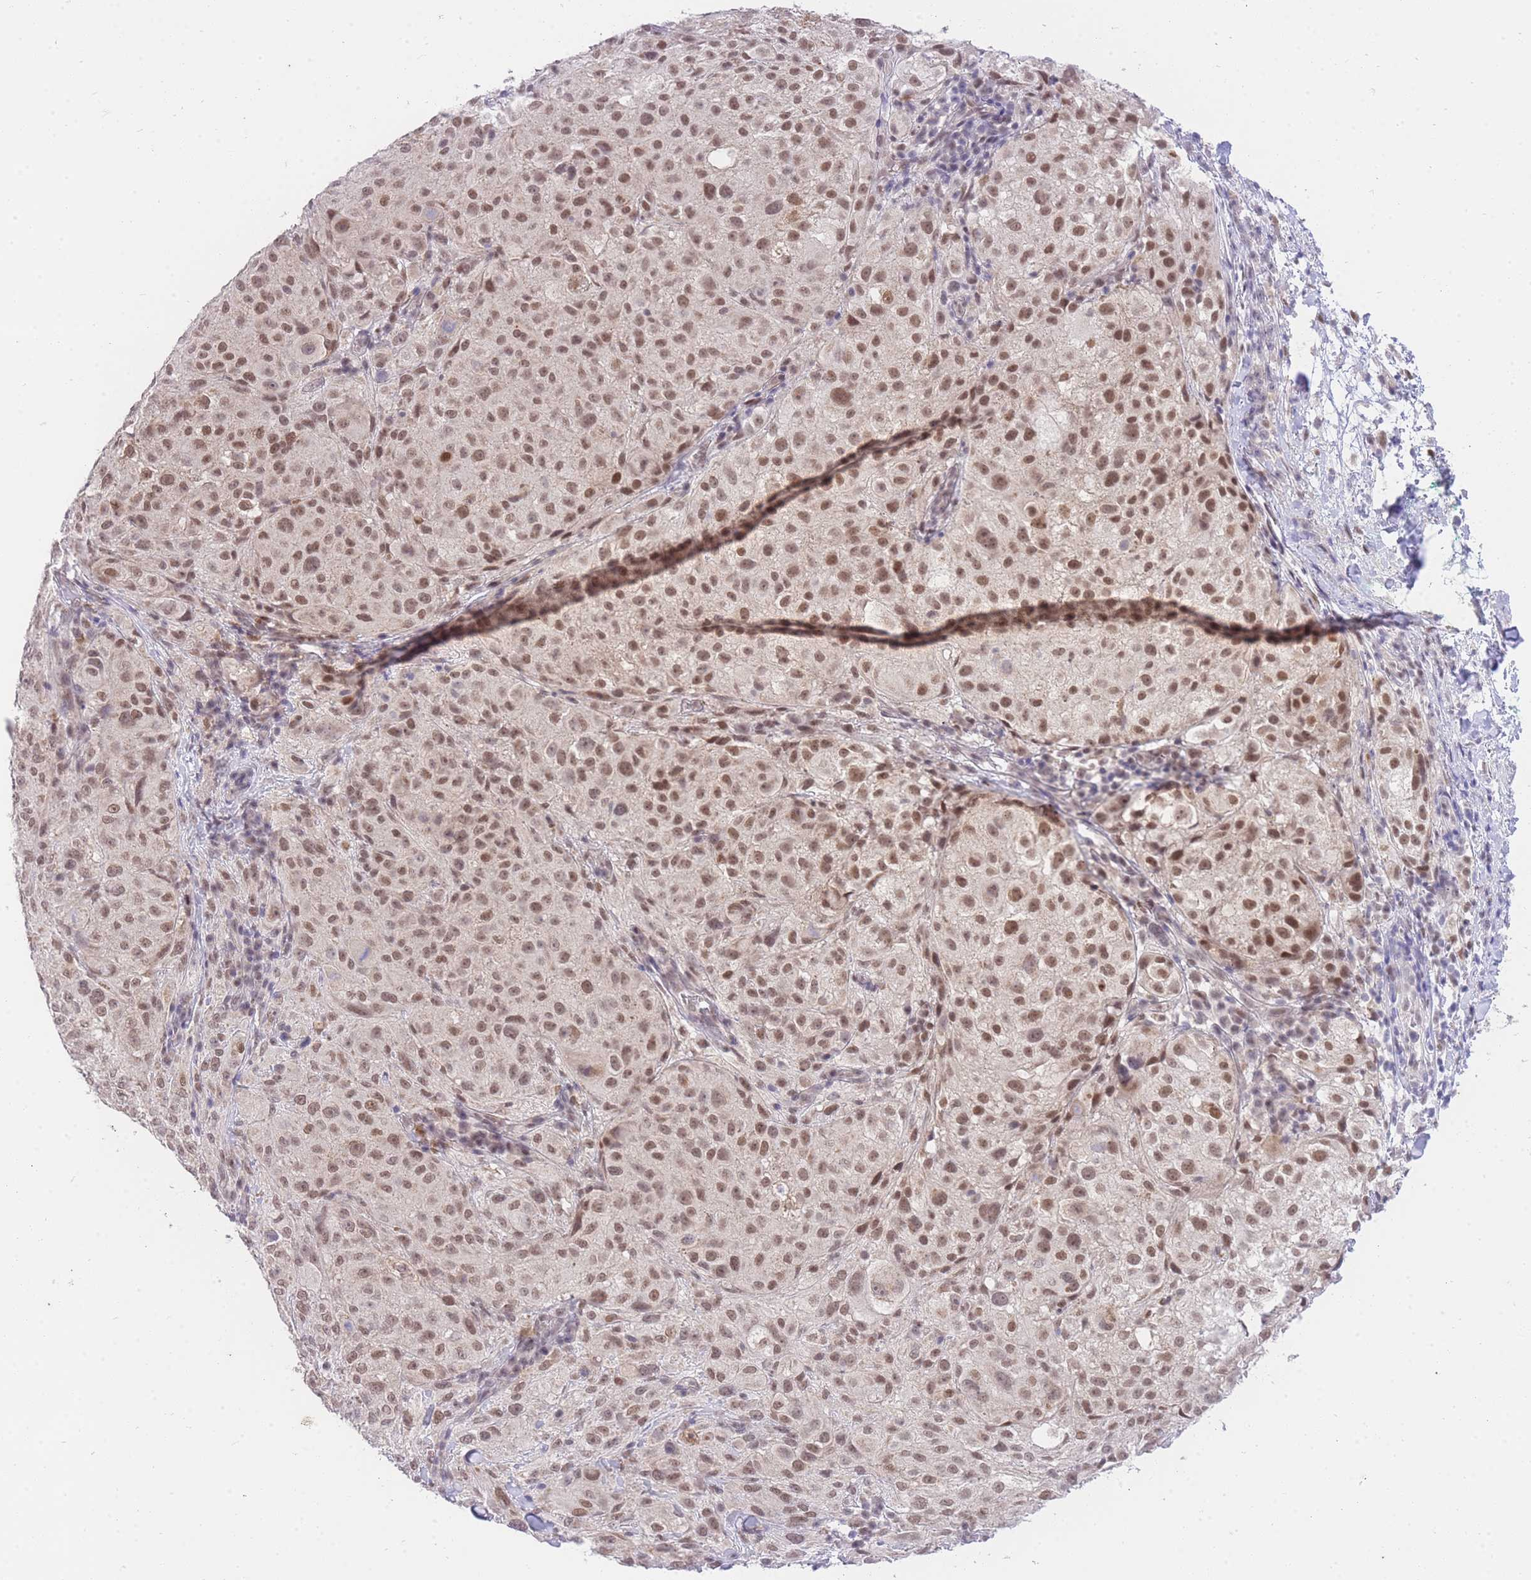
{"staining": {"intensity": "moderate", "quantity": ">75%", "location": "nuclear"}, "tissue": "melanoma", "cell_type": "Tumor cells", "image_type": "cancer", "snomed": [{"axis": "morphology", "description": "Necrosis, NOS"}, {"axis": "morphology", "description": "Malignant melanoma, NOS"}, {"axis": "topography", "description": "Skin"}], "caption": "A brown stain shows moderate nuclear positivity of a protein in malignant melanoma tumor cells. The protein is shown in brown color, while the nuclei are stained blue.", "gene": "UBXN7", "patient": {"sex": "female", "age": 87}}